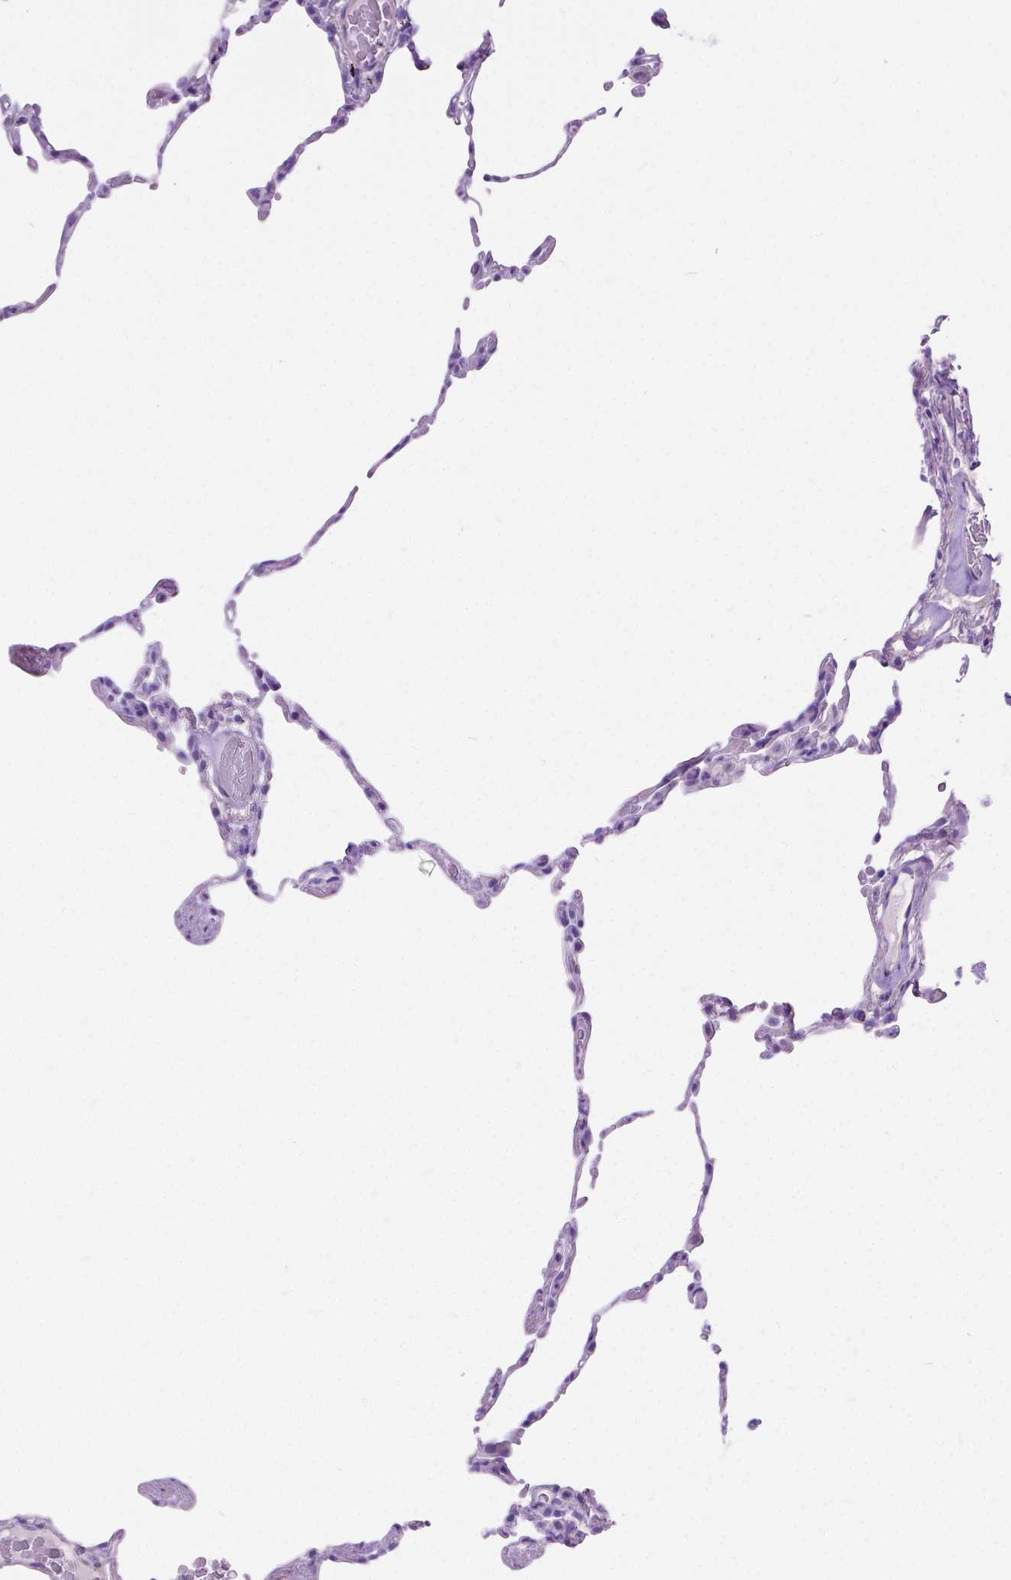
{"staining": {"intensity": "negative", "quantity": "none", "location": "none"}, "tissue": "lung", "cell_type": "Alveolar cells", "image_type": "normal", "snomed": [{"axis": "morphology", "description": "Normal tissue, NOS"}, {"axis": "topography", "description": "Lung"}], "caption": "Immunohistochemistry image of benign human lung stained for a protein (brown), which reveals no staining in alveolar cells. The staining is performed using DAB brown chromogen with nuclei counter-stained in using hematoxylin.", "gene": "CHRM1", "patient": {"sex": "female", "age": 57}}